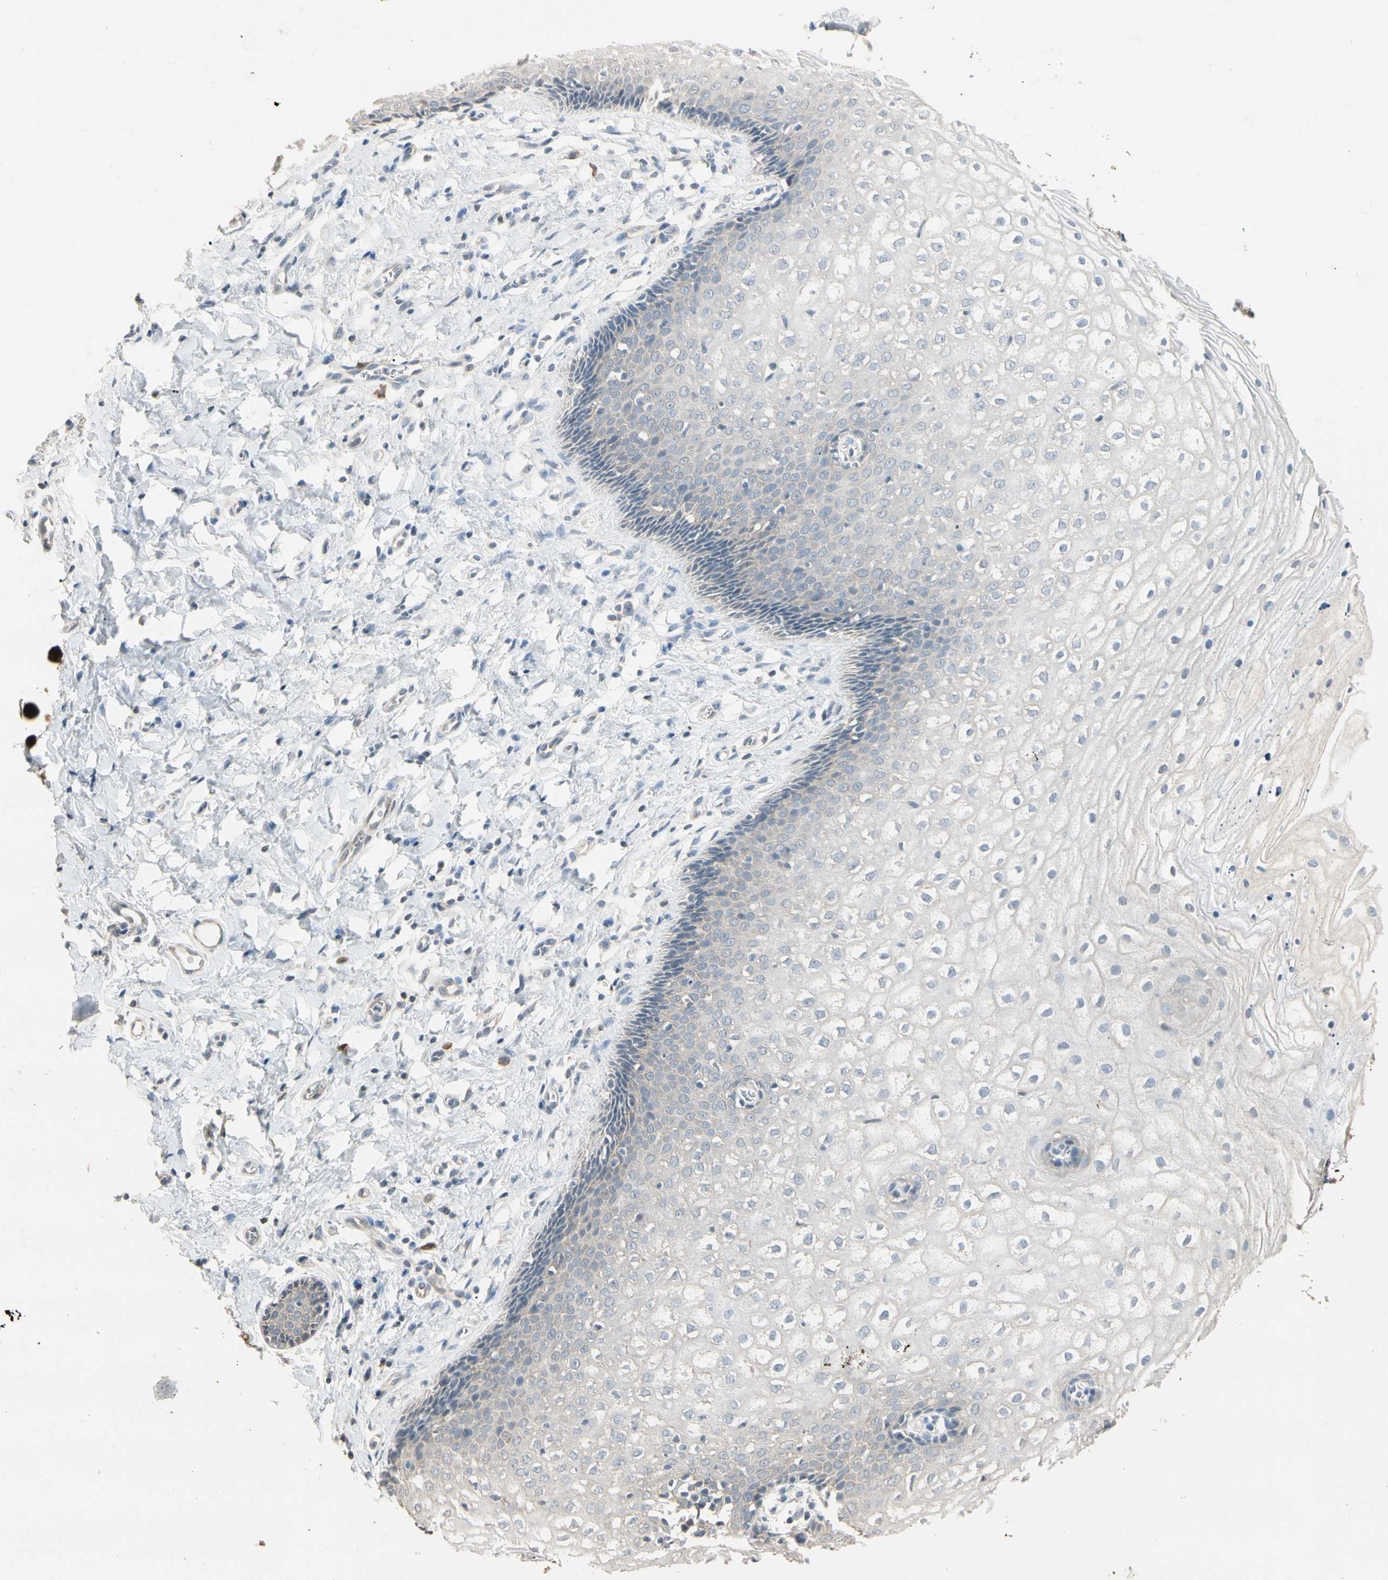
{"staining": {"intensity": "negative", "quantity": "none", "location": "none"}, "tissue": "vagina", "cell_type": "Squamous epithelial cells", "image_type": "normal", "snomed": [{"axis": "morphology", "description": "Normal tissue, NOS"}, {"axis": "topography", "description": "Soft tissue"}, {"axis": "topography", "description": "Vagina"}], "caption": "Human vagina stained for a protein using IHC reveals no staining in squamous epithelial cells.", "gene": "GNE", "patient": {"sex": "female", "age": 61}}